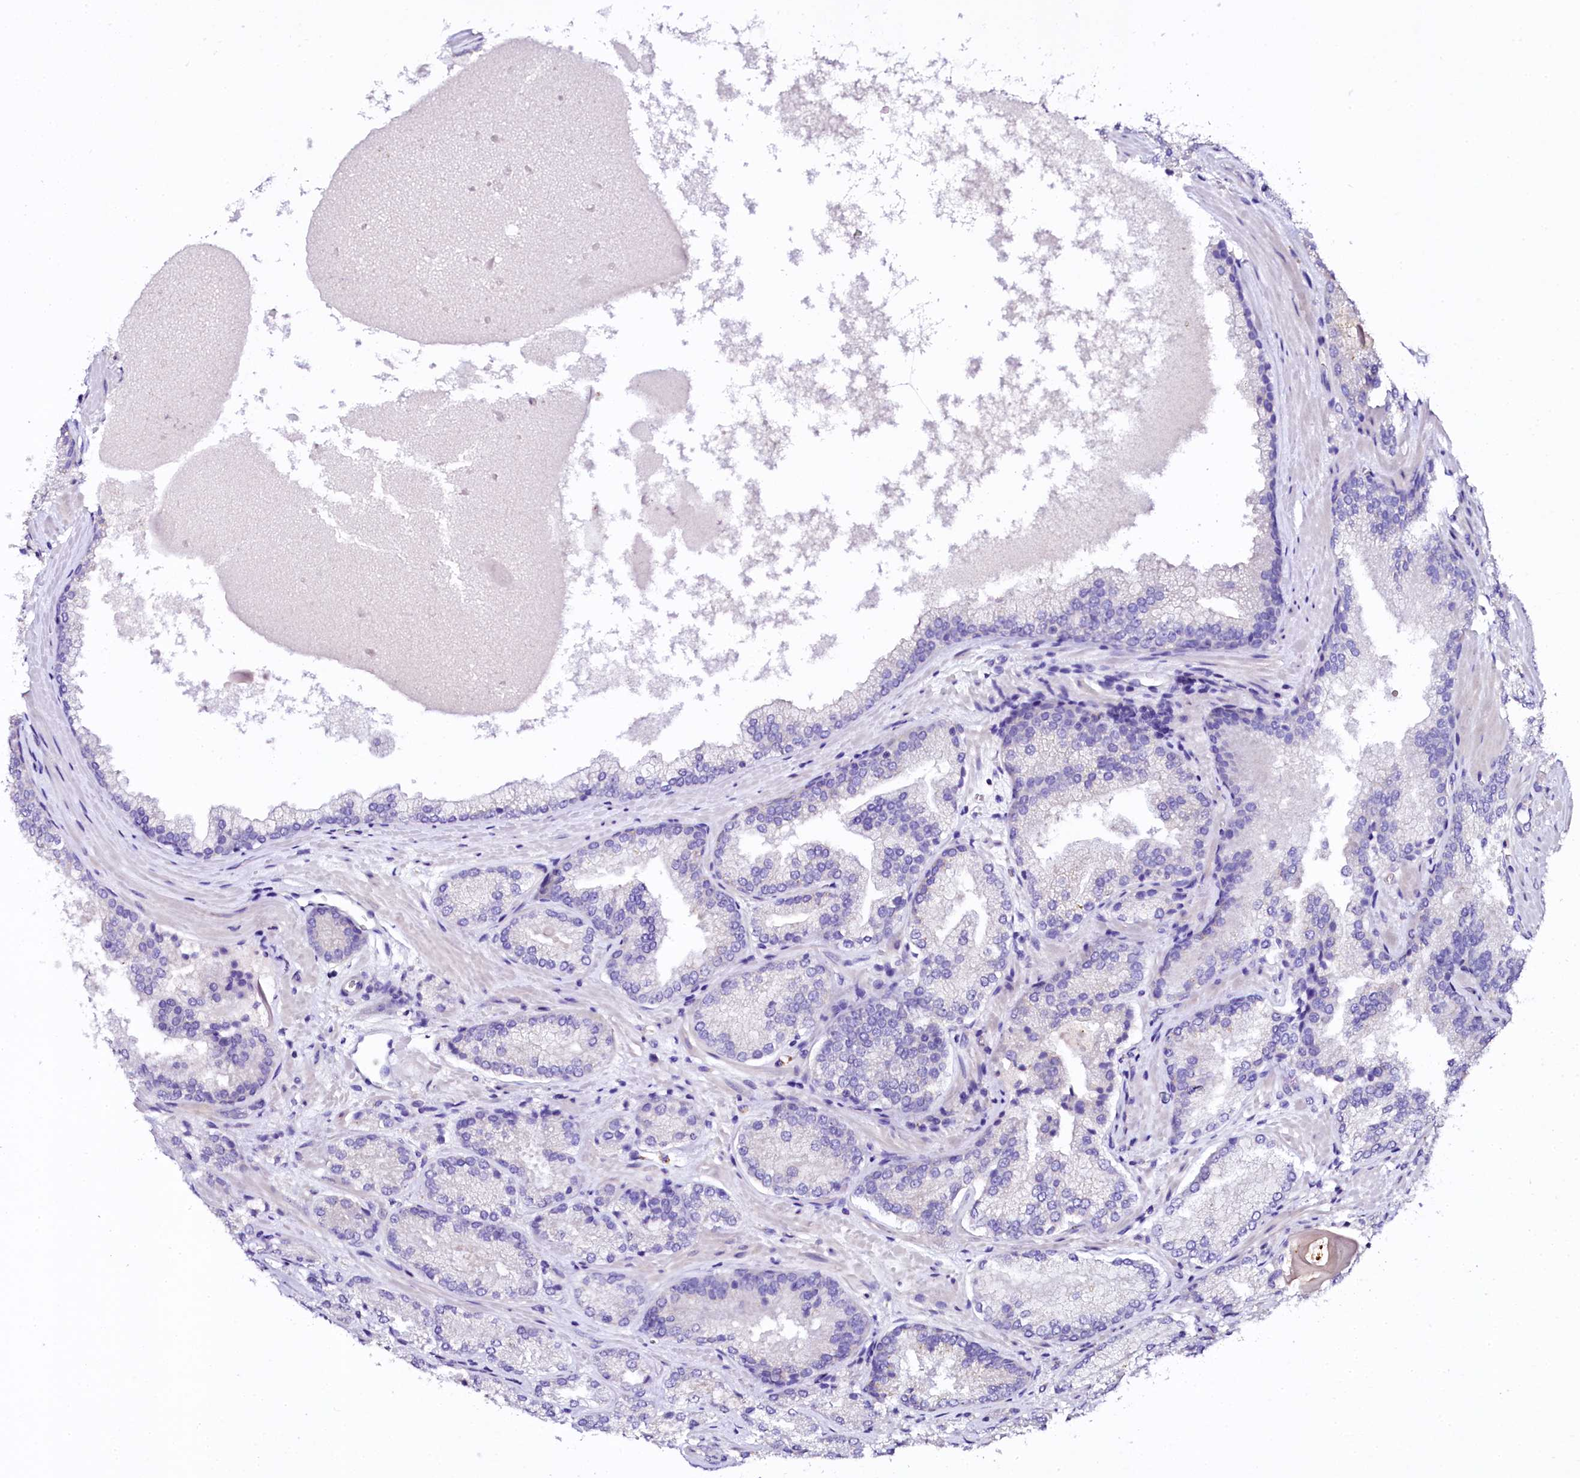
{"staining": {"intensity": "negative", "quantity": "none", "location": "none"}, "tissue": "prostate cancer", "cell_type": "Tumor cells", "image_type": "cancer", "snomed": [{"axis": "morphology", "description": "Adenocarcinoma, Low grade"}, {"axis": "topography", "description": "Prostate"}], "caption": "The image demonstrates no significant expression in tumor cells of prostate adenocarcinoma (low-grade).", "gene": "NAA16", "patient": {"sex": "male", "age": 74}}